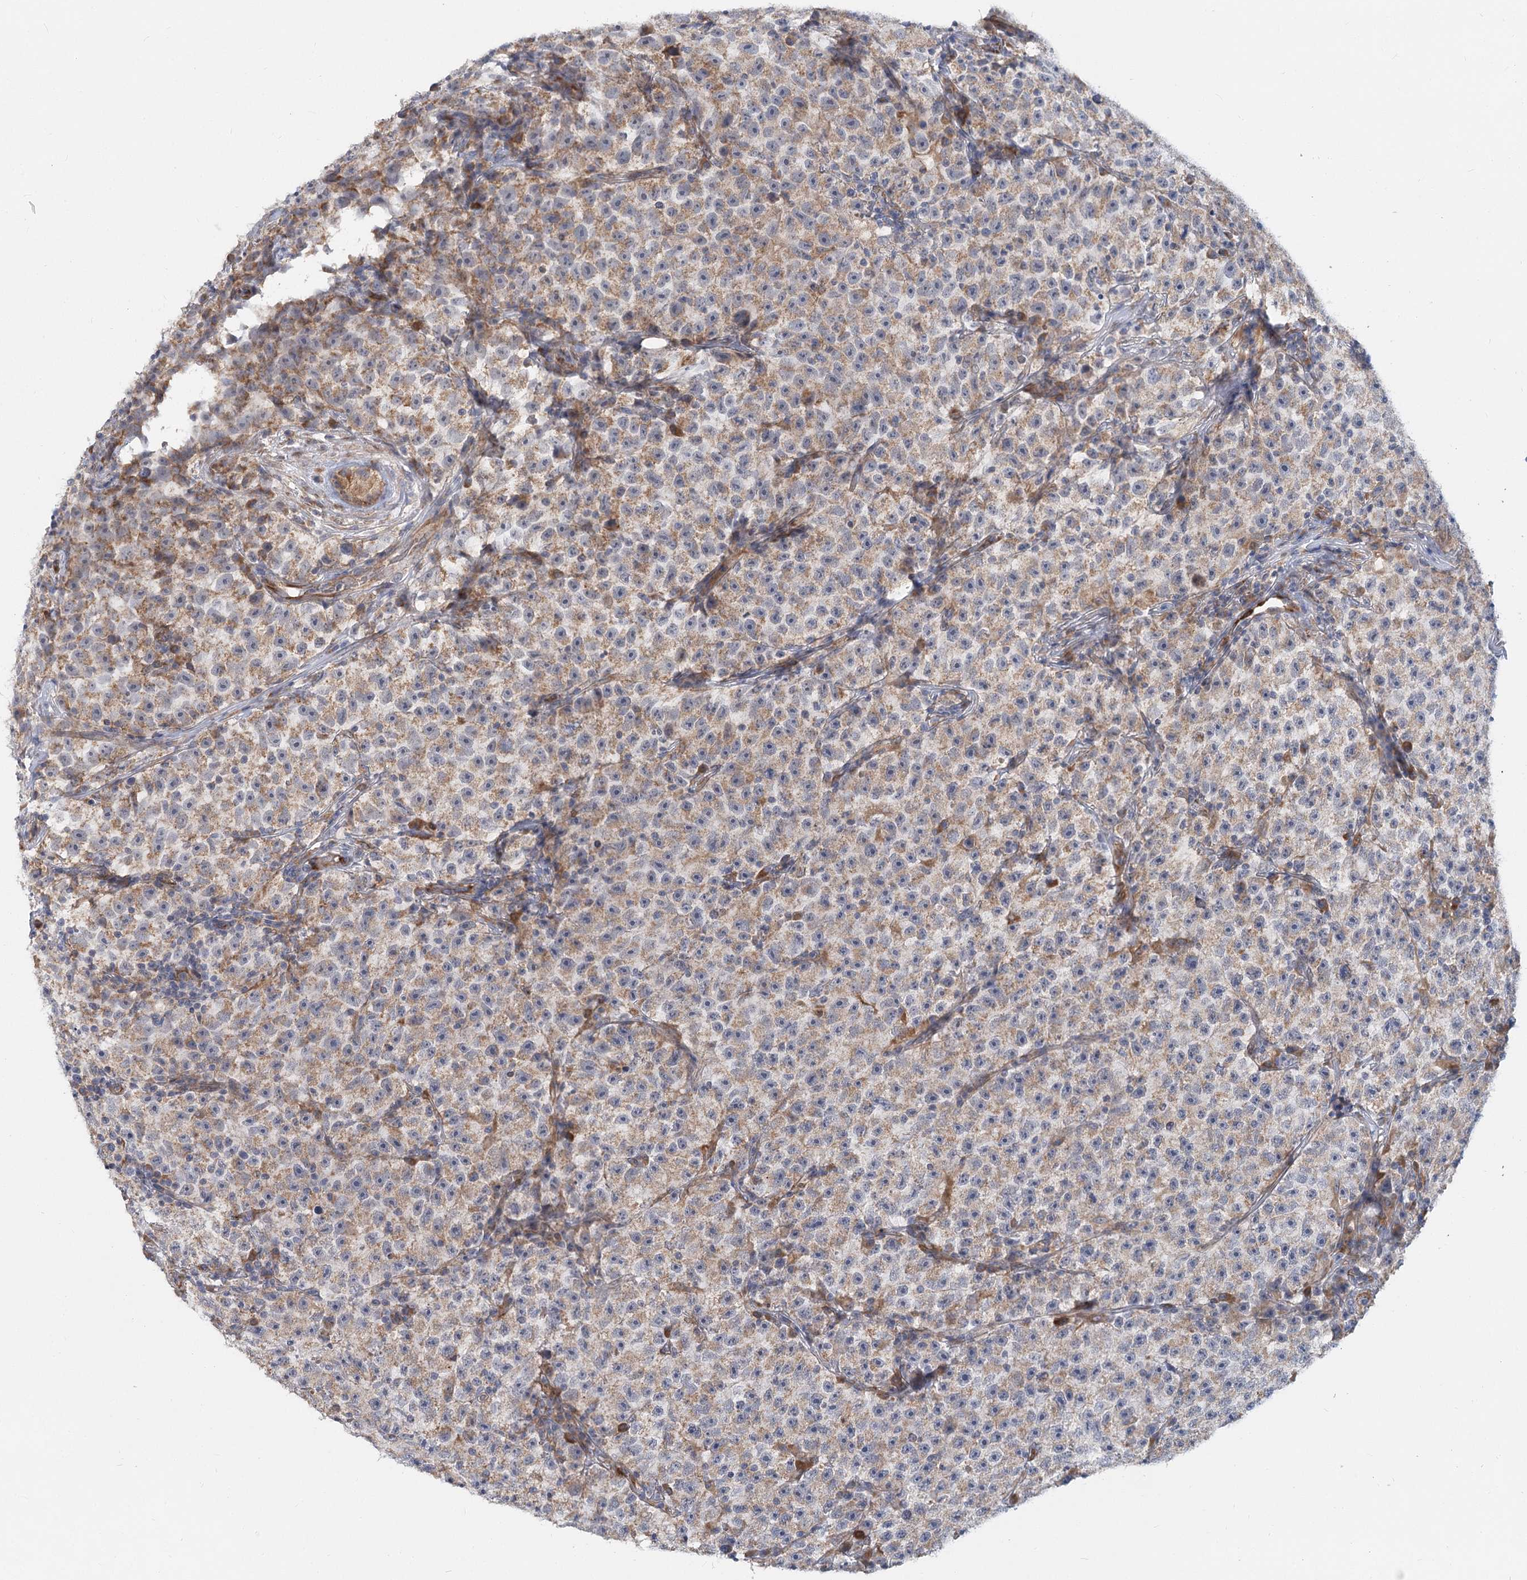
{"staining": {"intensity": "moderate", "quantity": "25%-75%", "location": "cytoplasmic/membranous"}, "tissue": "testis cancer", "cell_type": "Tumor cells", "image_type": "cancer", "snomed": [{"axis": "morphology", "description": "Seminoma, NOS"}, {"axis": "topography", "description": "Testis"}], "caption": "Immunohistochemical staining of human testis cancer exhibits medium levels of moderate cytoplasmic/membranous expression in approximately 25%-75% of tumor cells. (DAB (3,3'-diaminobenzidine) IHC, brown staining for protein, blue staining for nuclei).", "gene": "CIB4", "patient": {"sex": "male", "age": 22}}